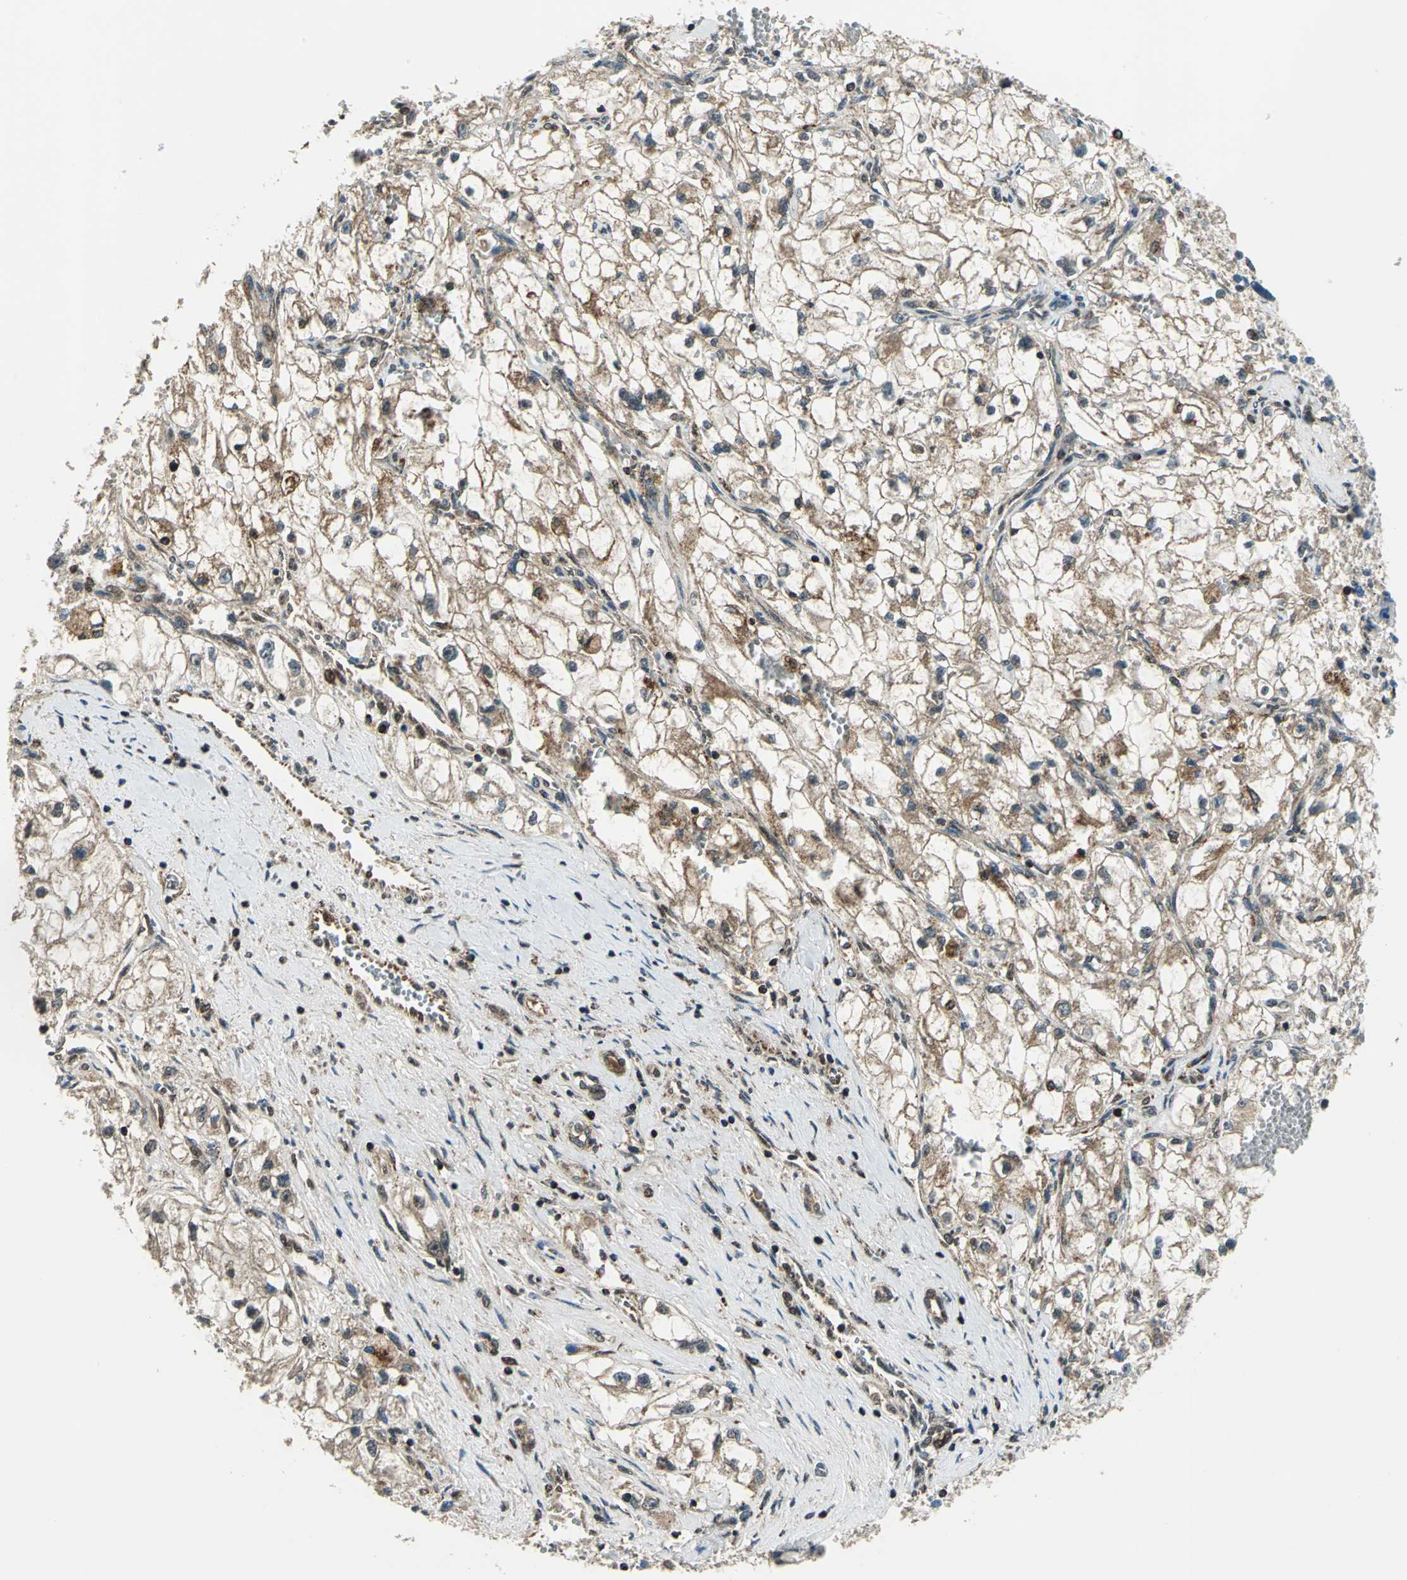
{"staining": {"intensity": "moderate", "quantity": ">75%", "location": "cytoplasmic/membranous"}, "tissue": "renal cancer", "cell_type": "Tumor cells", "image_type": "cancer", "snomed": [{"axis": "morphology", "description": "Adenocarcinoma, NOS"}, {"axis": "topography", "description": "Kidney"}], "caption": "Immunohistochemistry of human renal adenocarcinoma shows medium levels of moderate cytoplasmic/membranous expression in approximately >75% of tumor cells. (Stains: DAB (3,3'-diaminobenzidine) in brown, nuclei in blue, Microscopy: brightfield microscopy at high magnification).", "gene": "NUDT2", "patient": {"sex": "female", "age": 70}}